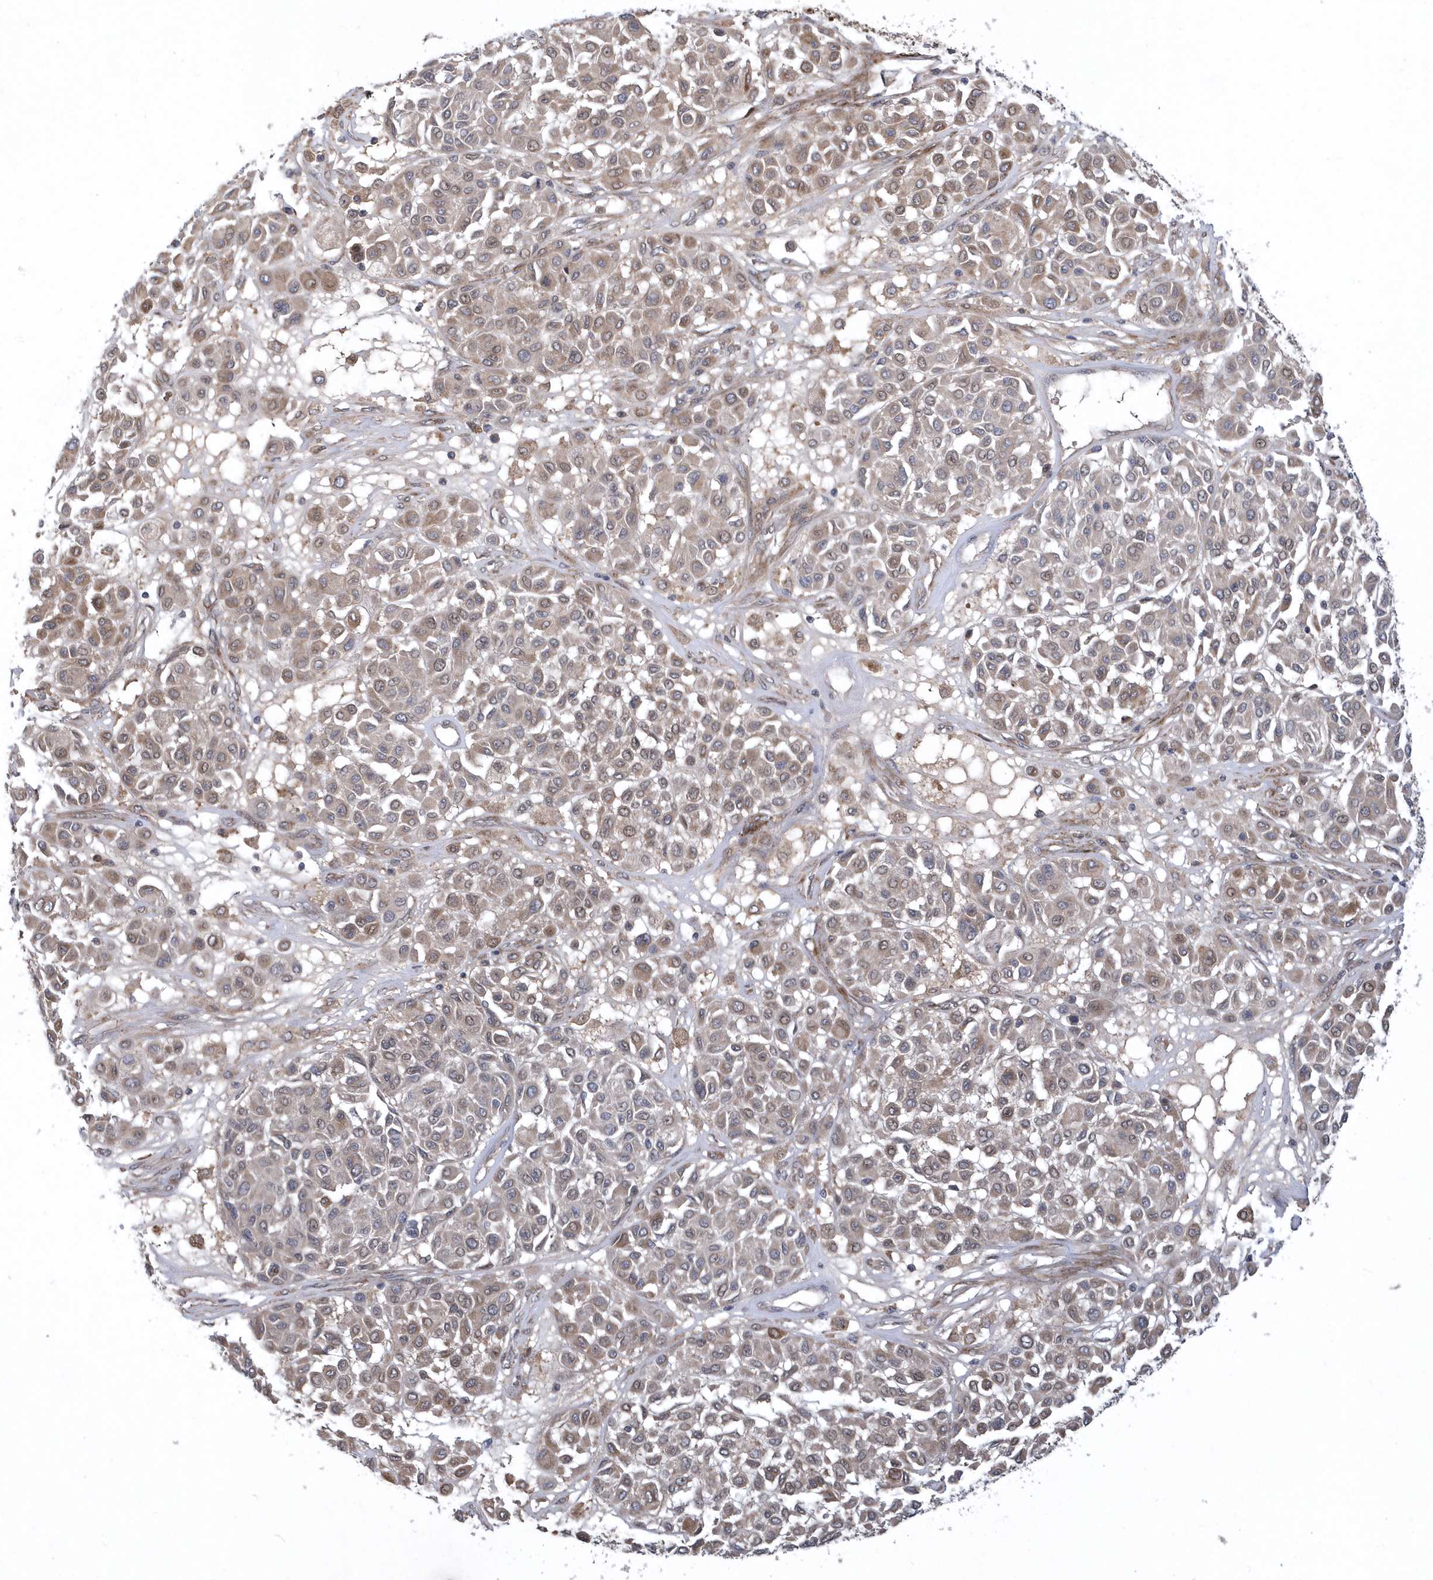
{"staining": {"intensity": "weak", "quantity": "25%-75%", "location": "cytoplasmic/membranous,nuclear"}, "tissue": "melanoma", "cell_type": "Tumor cells", "image_type": "cancer", "snomed": [{"axis": "morphology", "description": "Malignant melanoma, Metastatic site"}, {"axis": "topography", "description": "Soft tissue"}], "caption": "The micrograph exhibits a brown stain indicating the presence of a protein in the cytoplasmic/membranous and nuclear of tumor cells in malignant melanoma (metastatic site).", "gene": "HMGCS1", "patient": {"sex": "male", "age": 41}}